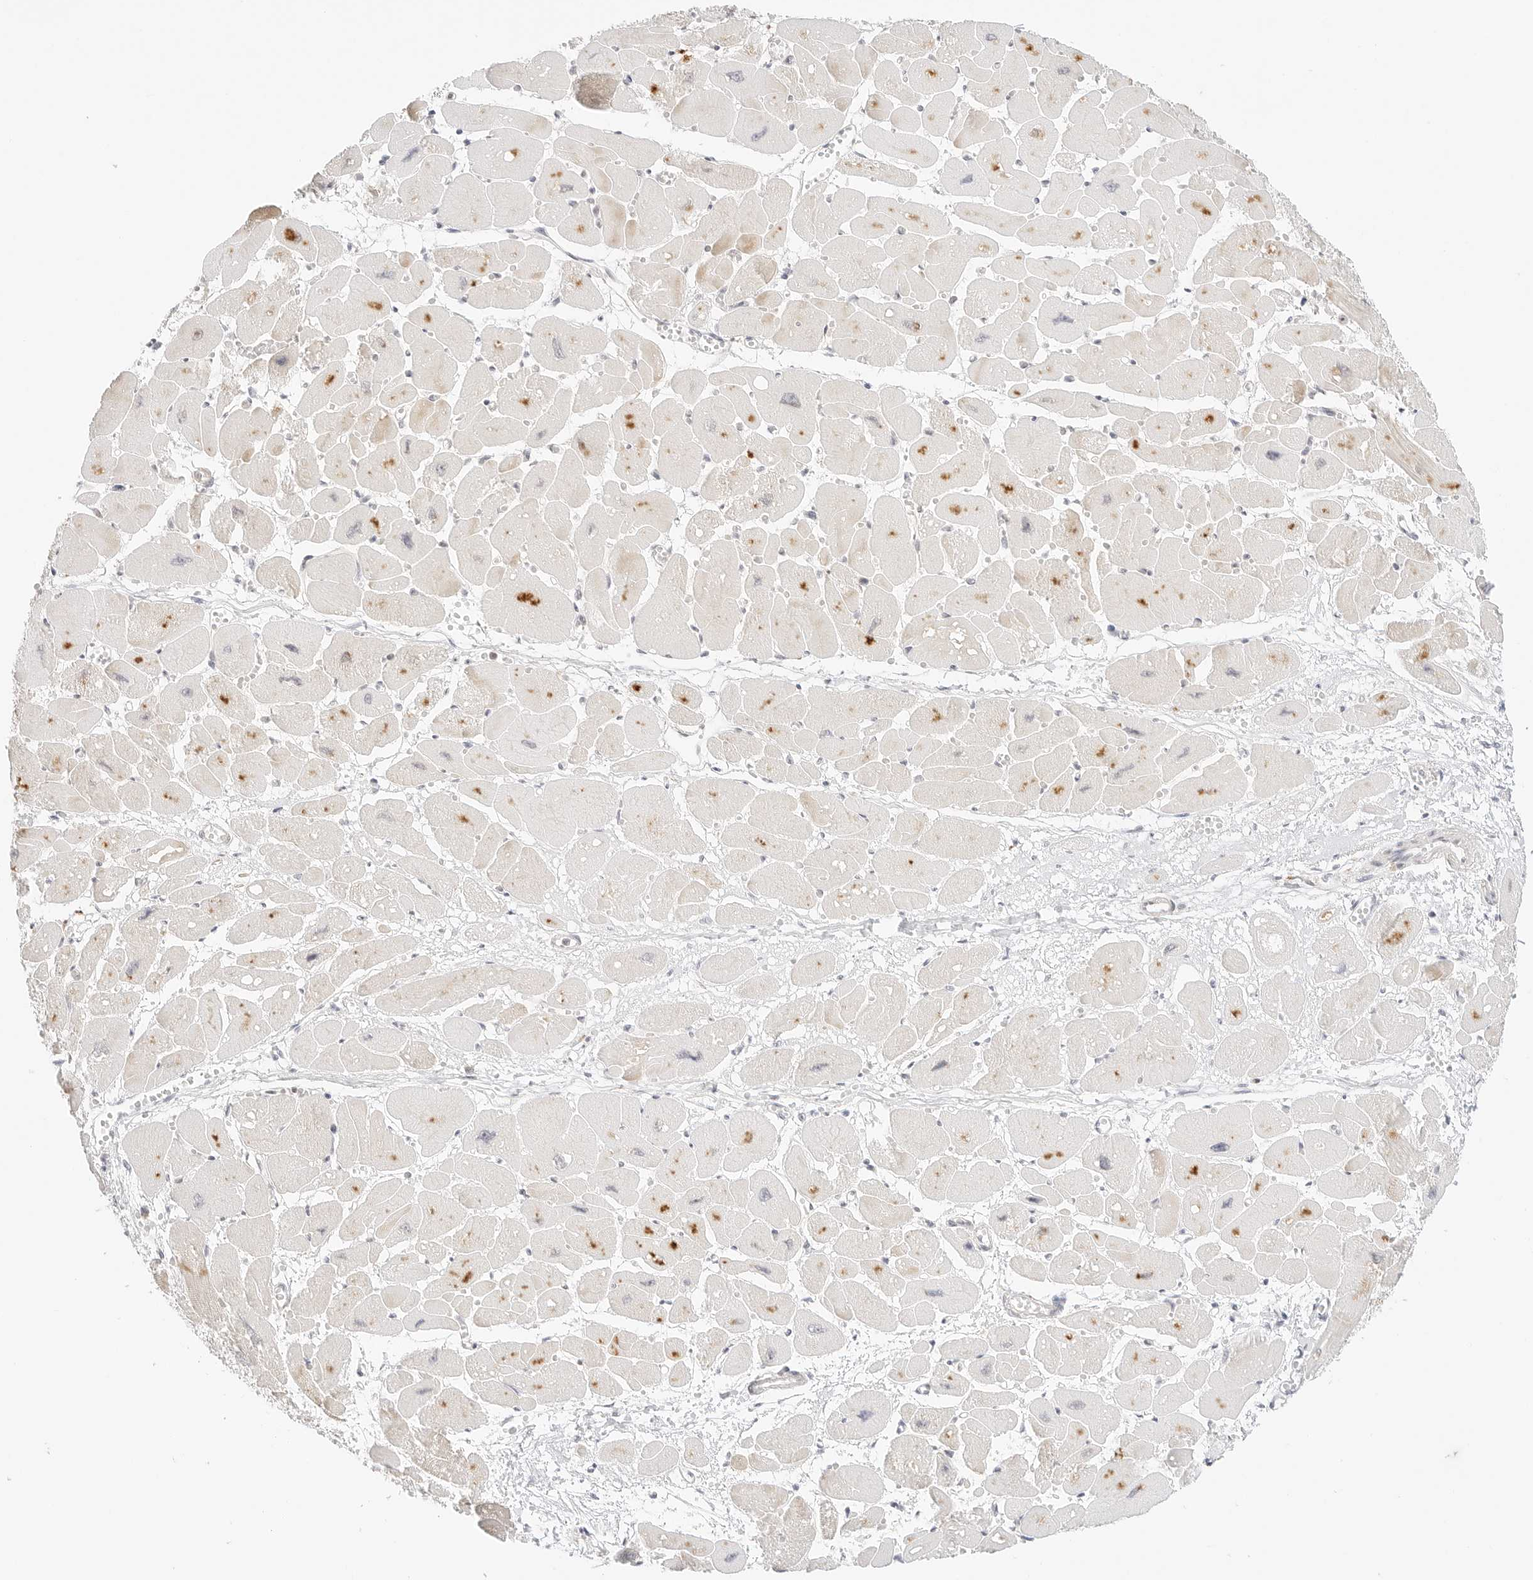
{"staining": {"intensity": "moderate", "quantity": "25%-75%", "location": "cytoplasmic/membranous"}, "tissue": "heart muscle", "cell_type": "Cardiomyocytes", "image_type": "normal", "snomed": [{"axis": "morphology", "description": "Normal tissue, NOS"}, {"axis": "topography", "description": "Heart"}], "caption": "The photomicrograph shows a brown stain indicating the presence of a protein in the cytoplasmic/membranous of cardiomyocytes in heart muscle. (IHC, brightfield microscopy, high magnification).", "gene": "GNAS", "patient": {"sex": "female", "age": 54}}